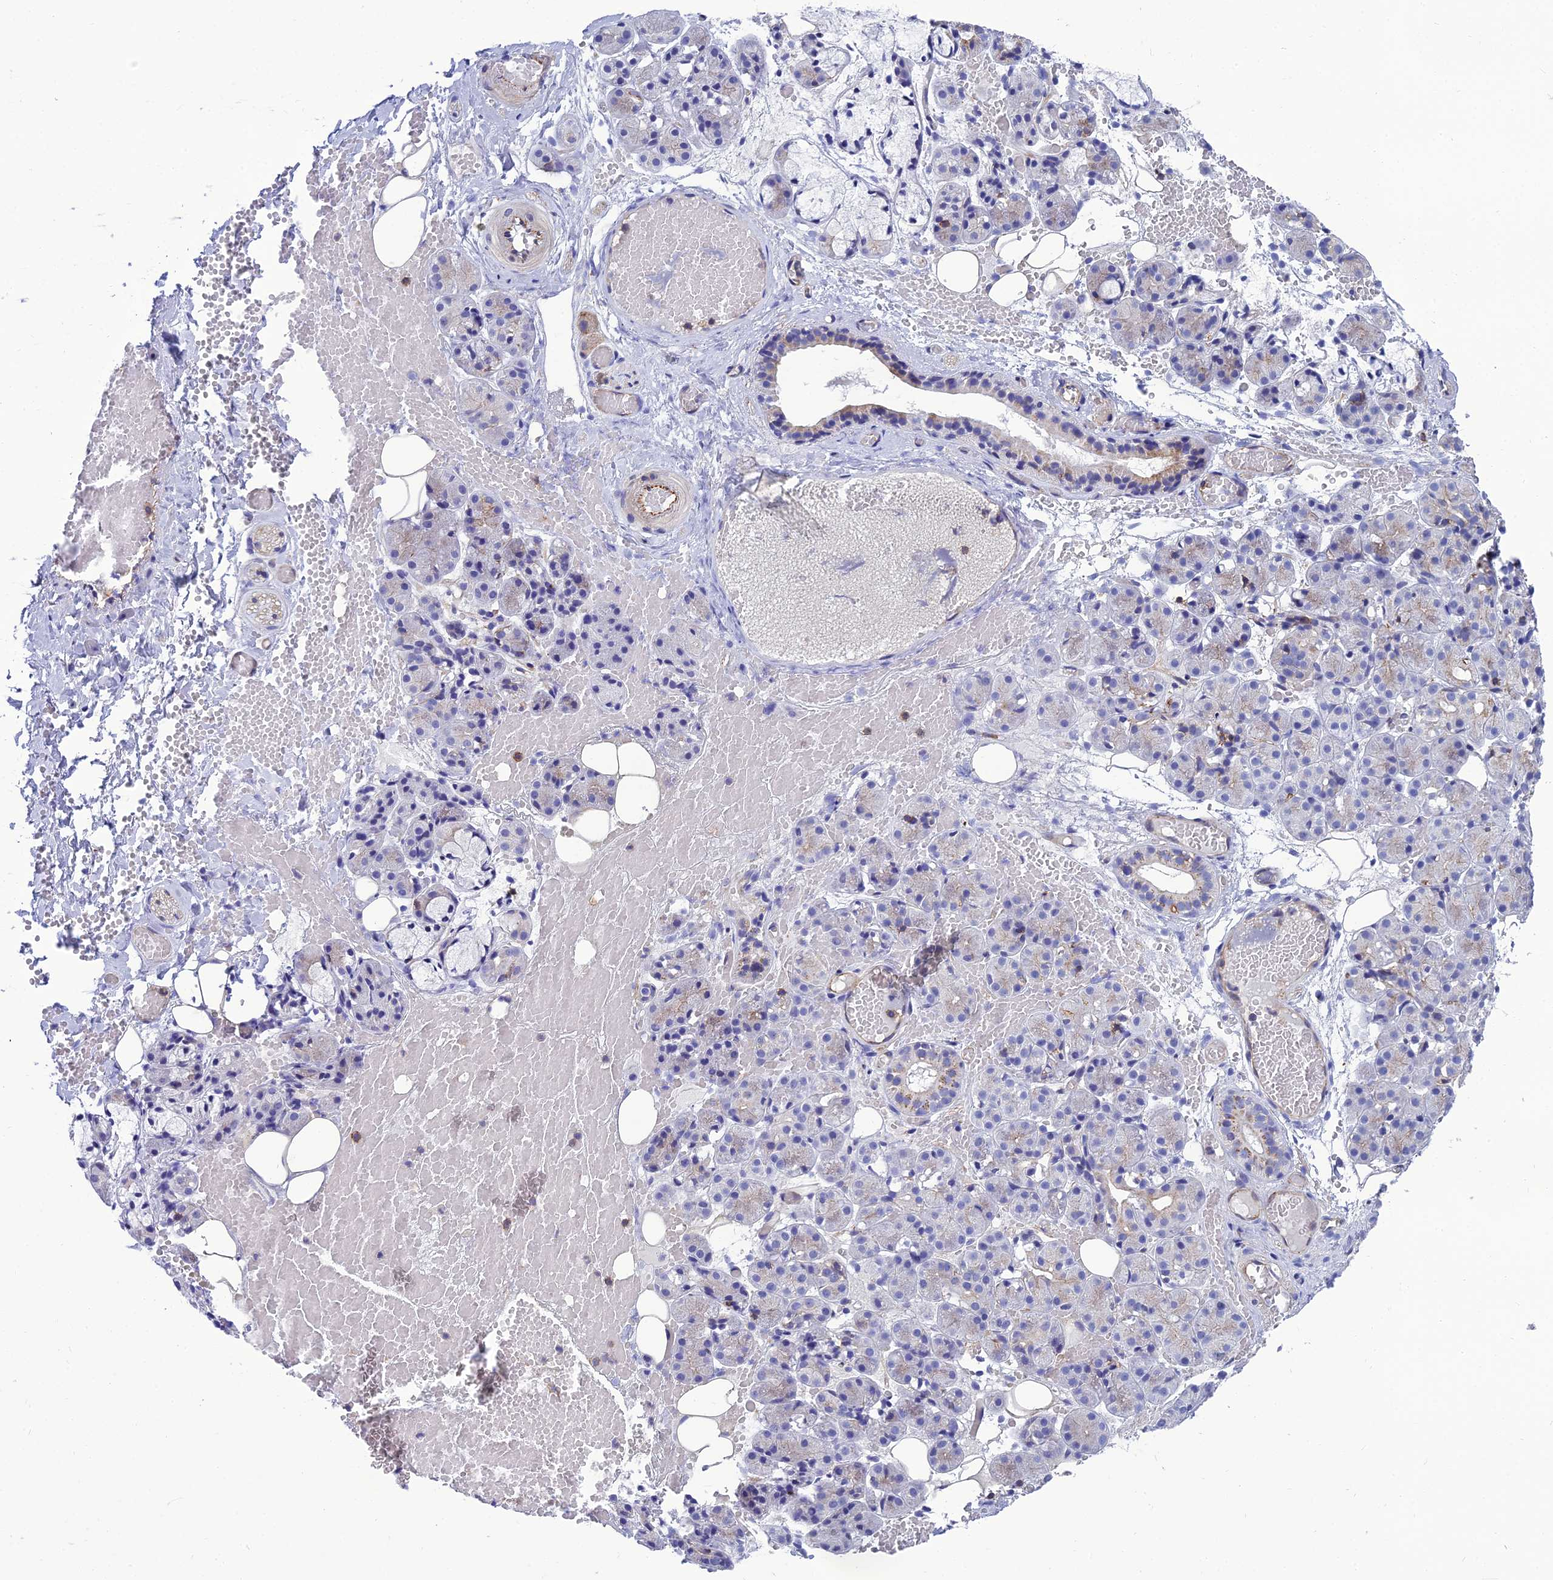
{"staining": {"intensity": "negative", "quantity": "none", "location": "none"}, "tissue": "salivary gland", "cell_type": "Glandular cells", "image_type": "normal", "snomed": [{"axis": "morphology", "description": "Normal tissue, NOS"}, {"axis": "topography", "description": "Salivary gland"}], "caption": "This image is of unremarkable salivary gland stained with immunohistochemistry (IHC) to label a protein in brown with the nuclei are counter-stained blue. There is no expression in glandular cells. The staining was performed using DAB to visualize the protein expression in brown, while the nuclei were stained in blue with hematoxylin (Magnification: 20x).", "gene": "PPP1R18", "patient": {"sex": "male", "age": 63}}